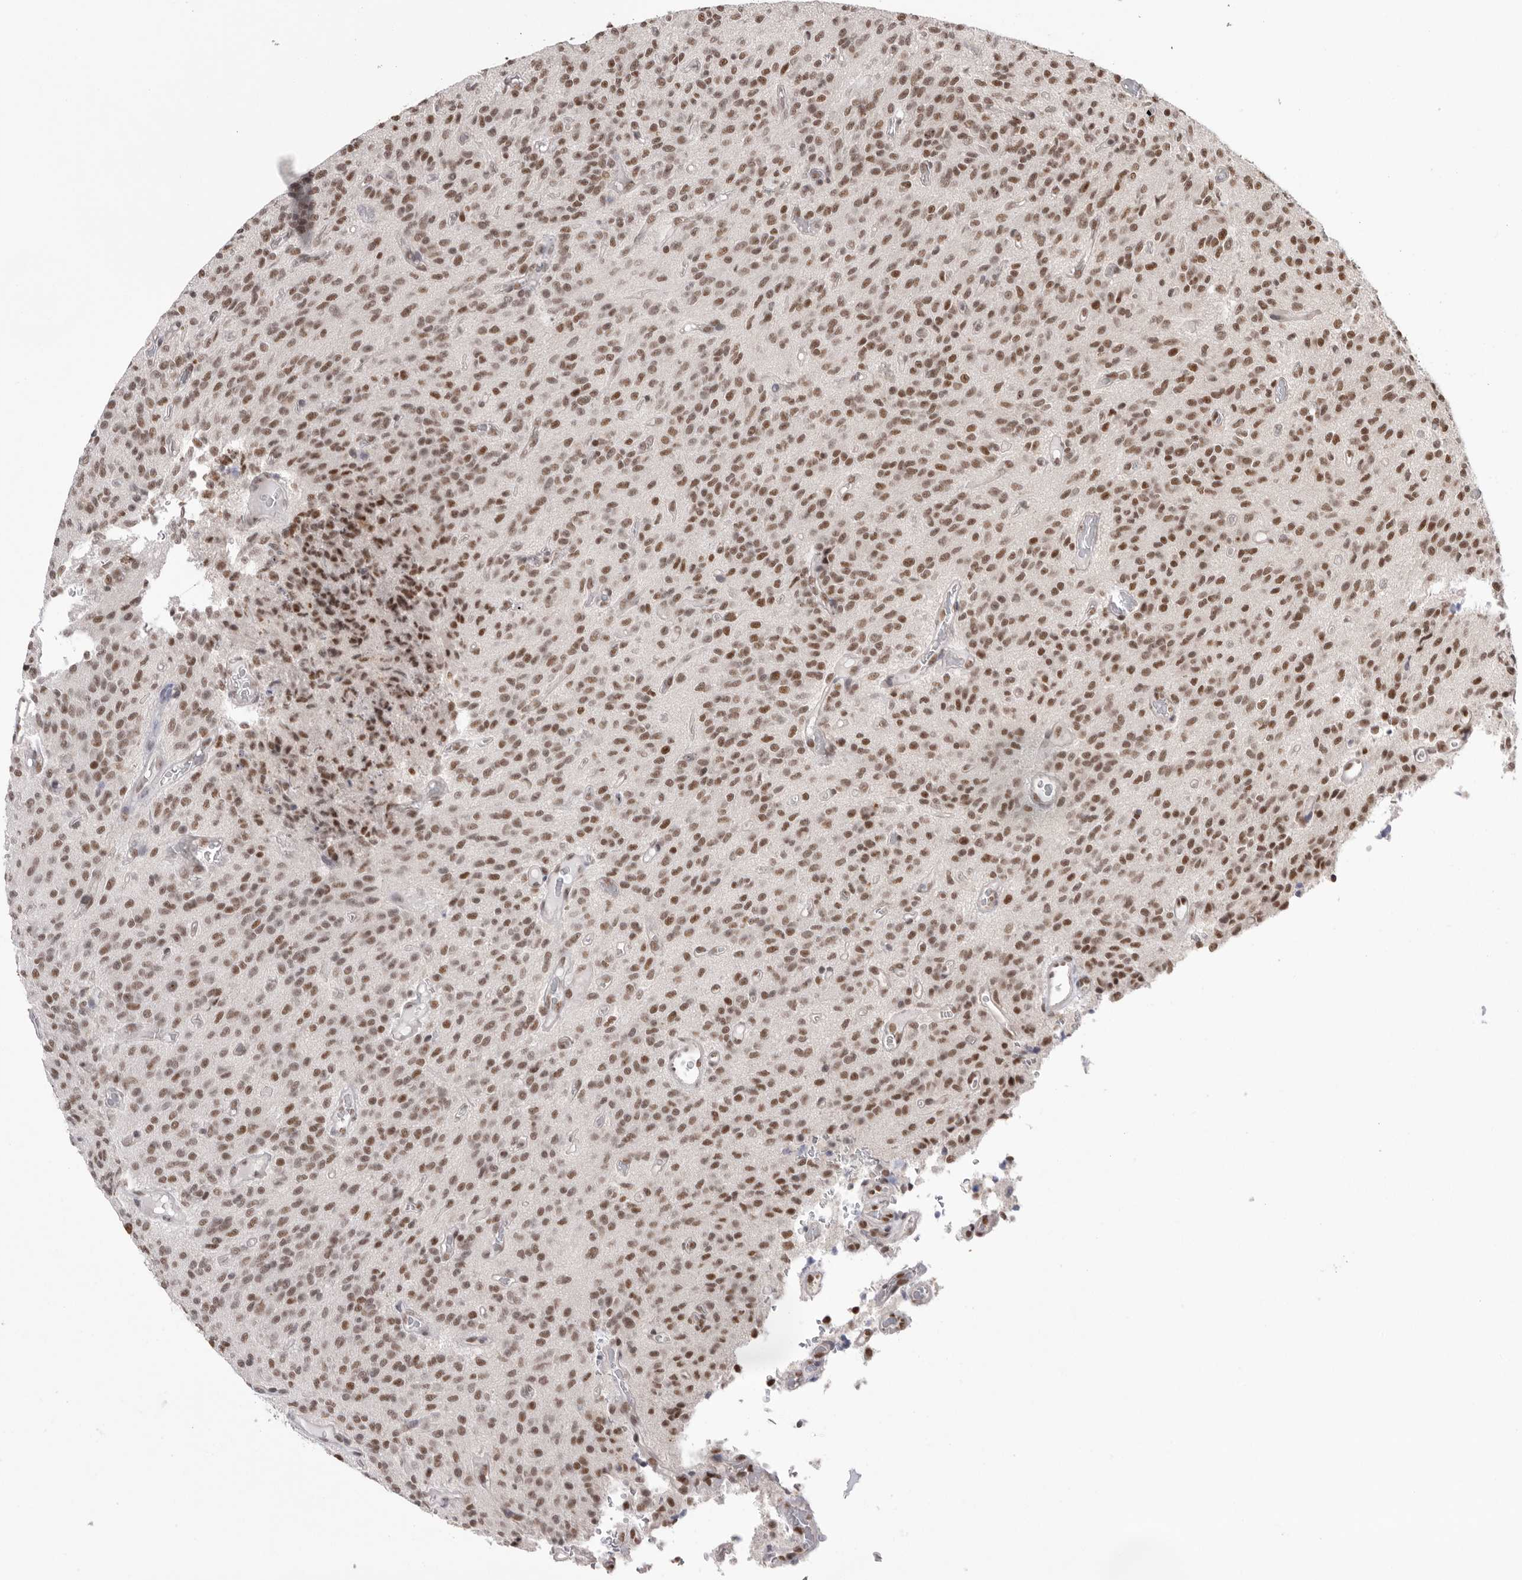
{"staining": {"intensity": "moderate", "quantity": ">75%", "location": "nuclear"}, "tissue": "glioma", "cell_type": "Tumor cells", "image_type": "cancer", "snomed": [{"axis": "morphology", "description": "Glioma, malignant, High grade"}, {"axis": "topography", "description": "Brain"}], "caption": "Approximately >75% of tumor cells in human malignant high-grade glioma display moderate nuclear protein expression as visualized by brown immunohistochemical staining.", "gene": "BCLAF3", "patient": {"sex": "male", "age": 34}}